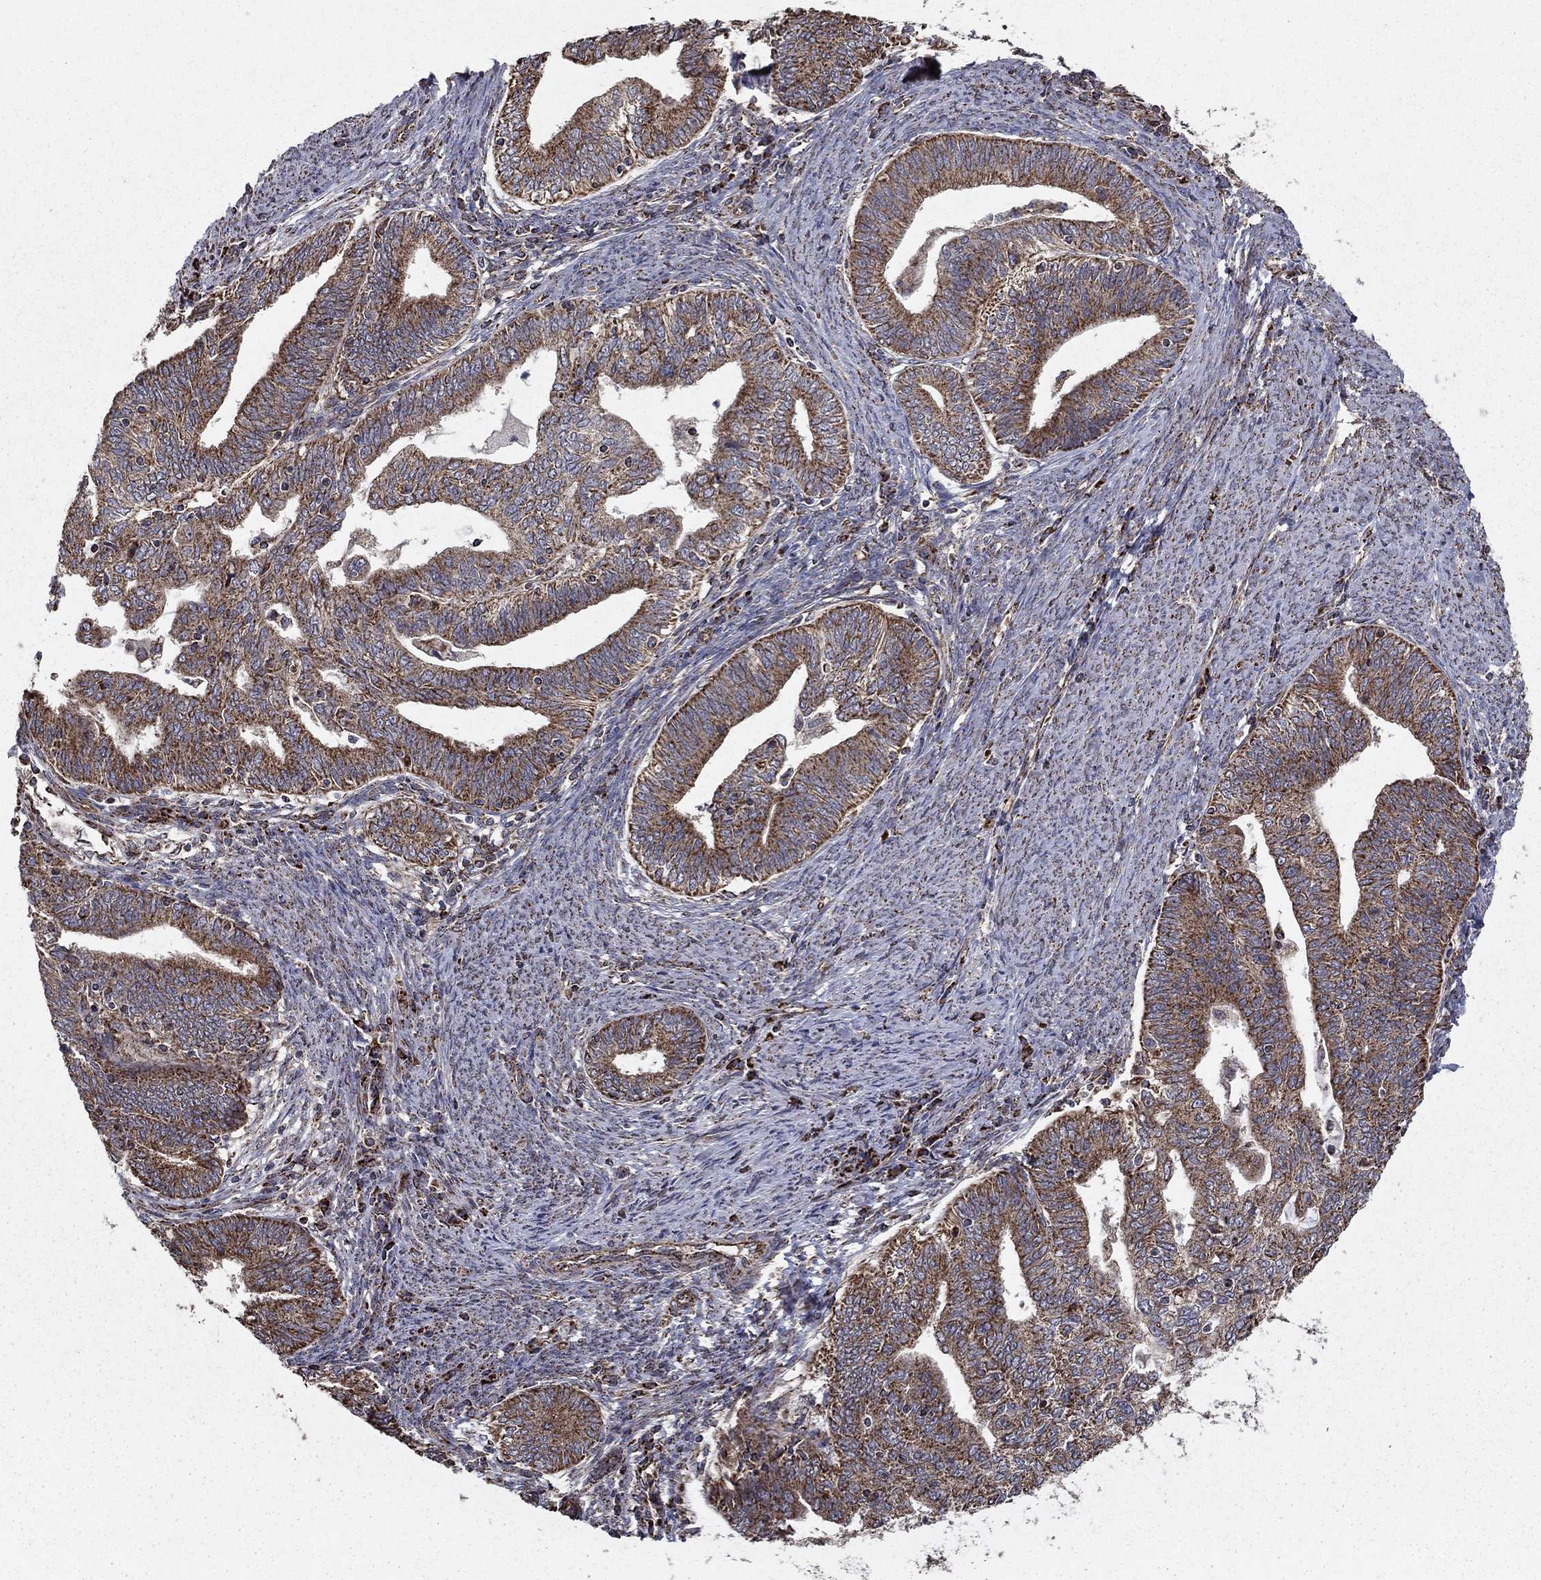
{"staining": {"intensity": "strong", "quantity": "25%-75%", "location": "cytoplasmic/membranous"}, "tissue": "endometrial cancer", "cell_type": "Tumor cells", "image_type": "cancer", "snomed": [{"axis": "morphology", "description": "Adenocarcinoma, NOS"}, {"axis": "topography", "description": "Endometrium"}], "caption": "Endometrial cancer (adenocarcinoma) was stained to show a protein in brown. There is high levels of strong cytoplasmic/membranous expression in approximately 25%-75% of tumor cells. Using DAB (3,3'-diaminobenzidine) (brown) and hematoxylin (blue) stains, captured at high magnification using brightfield microscopy.", "gene": "NDUFS8", "patient": {"sex": "female", "age": 82}}